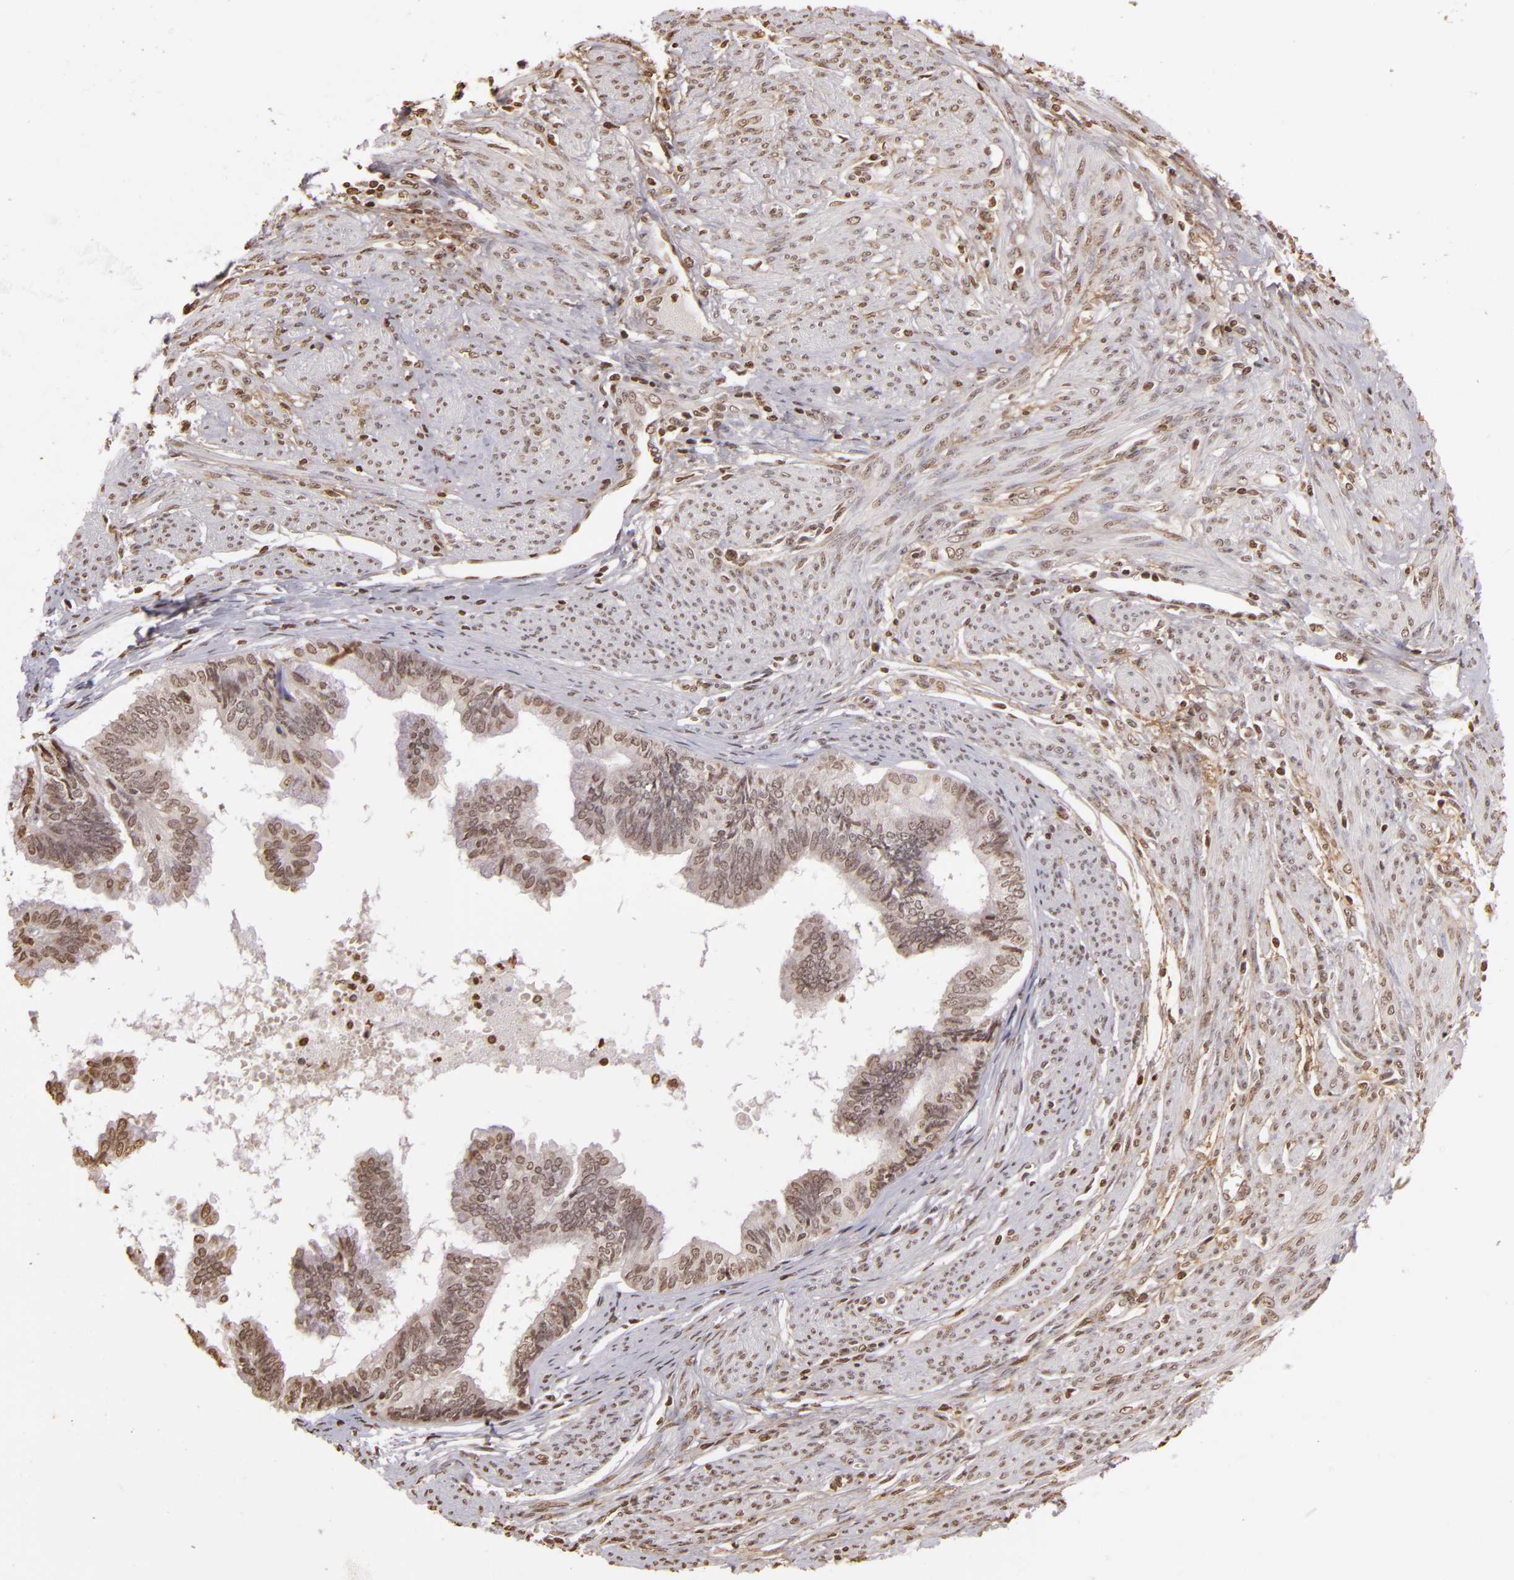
{"staining": {"intensity": "weak", "quantity": ">75%", "location": "nuclear"}, "tissue": "endometrial cancer", "cell_type": "Tumor cells", "image_type": "cancer", "snomed": [{"axis": "morphology", "description": "Adenocarcinoma, NOS"}, {"axis": "topography", "description": "Endometrium"}], "caption": "The image demonstrates immunohistochemical staining of endometrial cancer (adenocarcinoma). There is weak nuclear staining is seen in approximately >75% of tumor cells.", "gene": "THRB", "patient": {"sex": "female", "age": 75}}